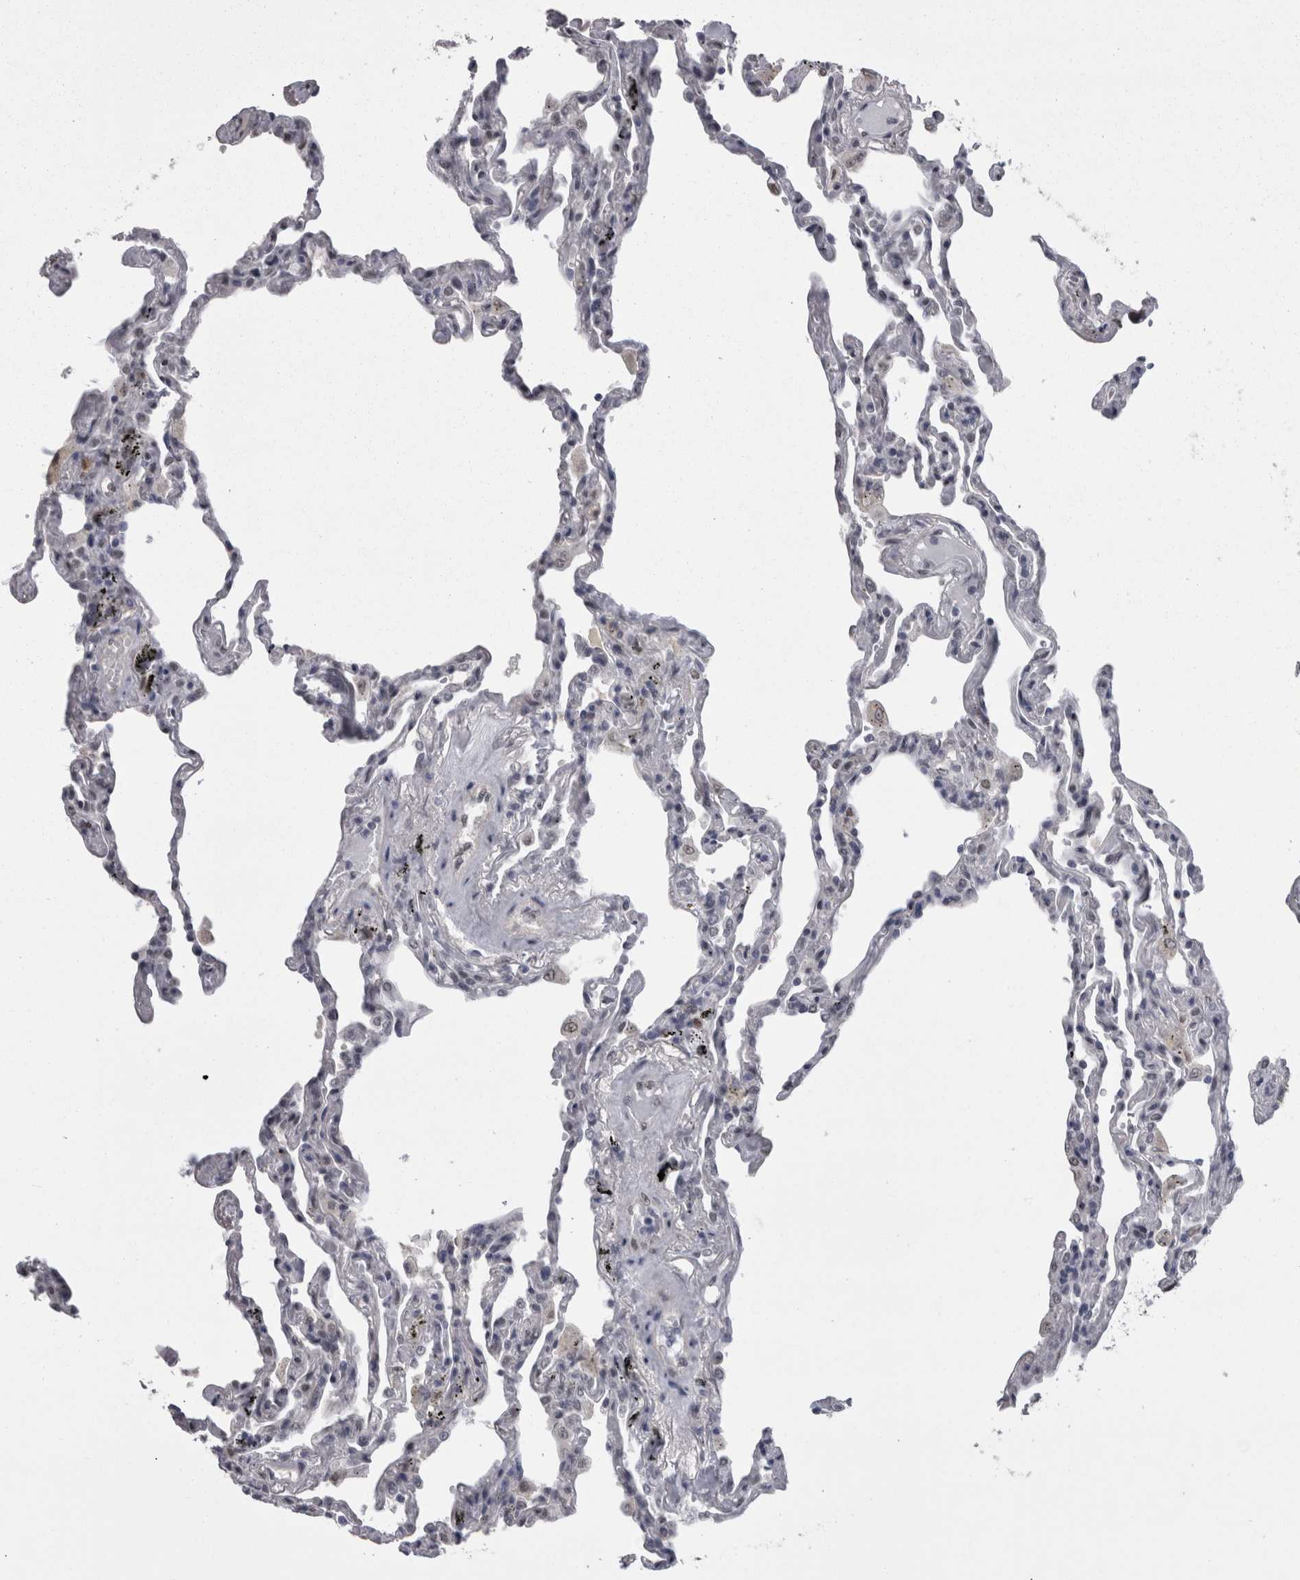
{"staining": {"intensity": "moderate", "quantity": "25%-75%", "location": "nuclear"}, "tissue": "lung", "cell_type": "Alveolar cells", "image_type": "normal", "snomed": [{"axis": "morphology", "description": "Normal tissue, NOS"}, {"axis": "topography", "description": "Lung"}], "caption": "Immunohistochemical staining of normal human lung demonstrates medium levels of moderate nuclear expression in approximately 25%-75% of alveolar cells. (DAB IHC, brown staining for protein, blue staining for nuclei).", "gene": "C1orf54", "patient": {"sex": "male", "age": 59}}